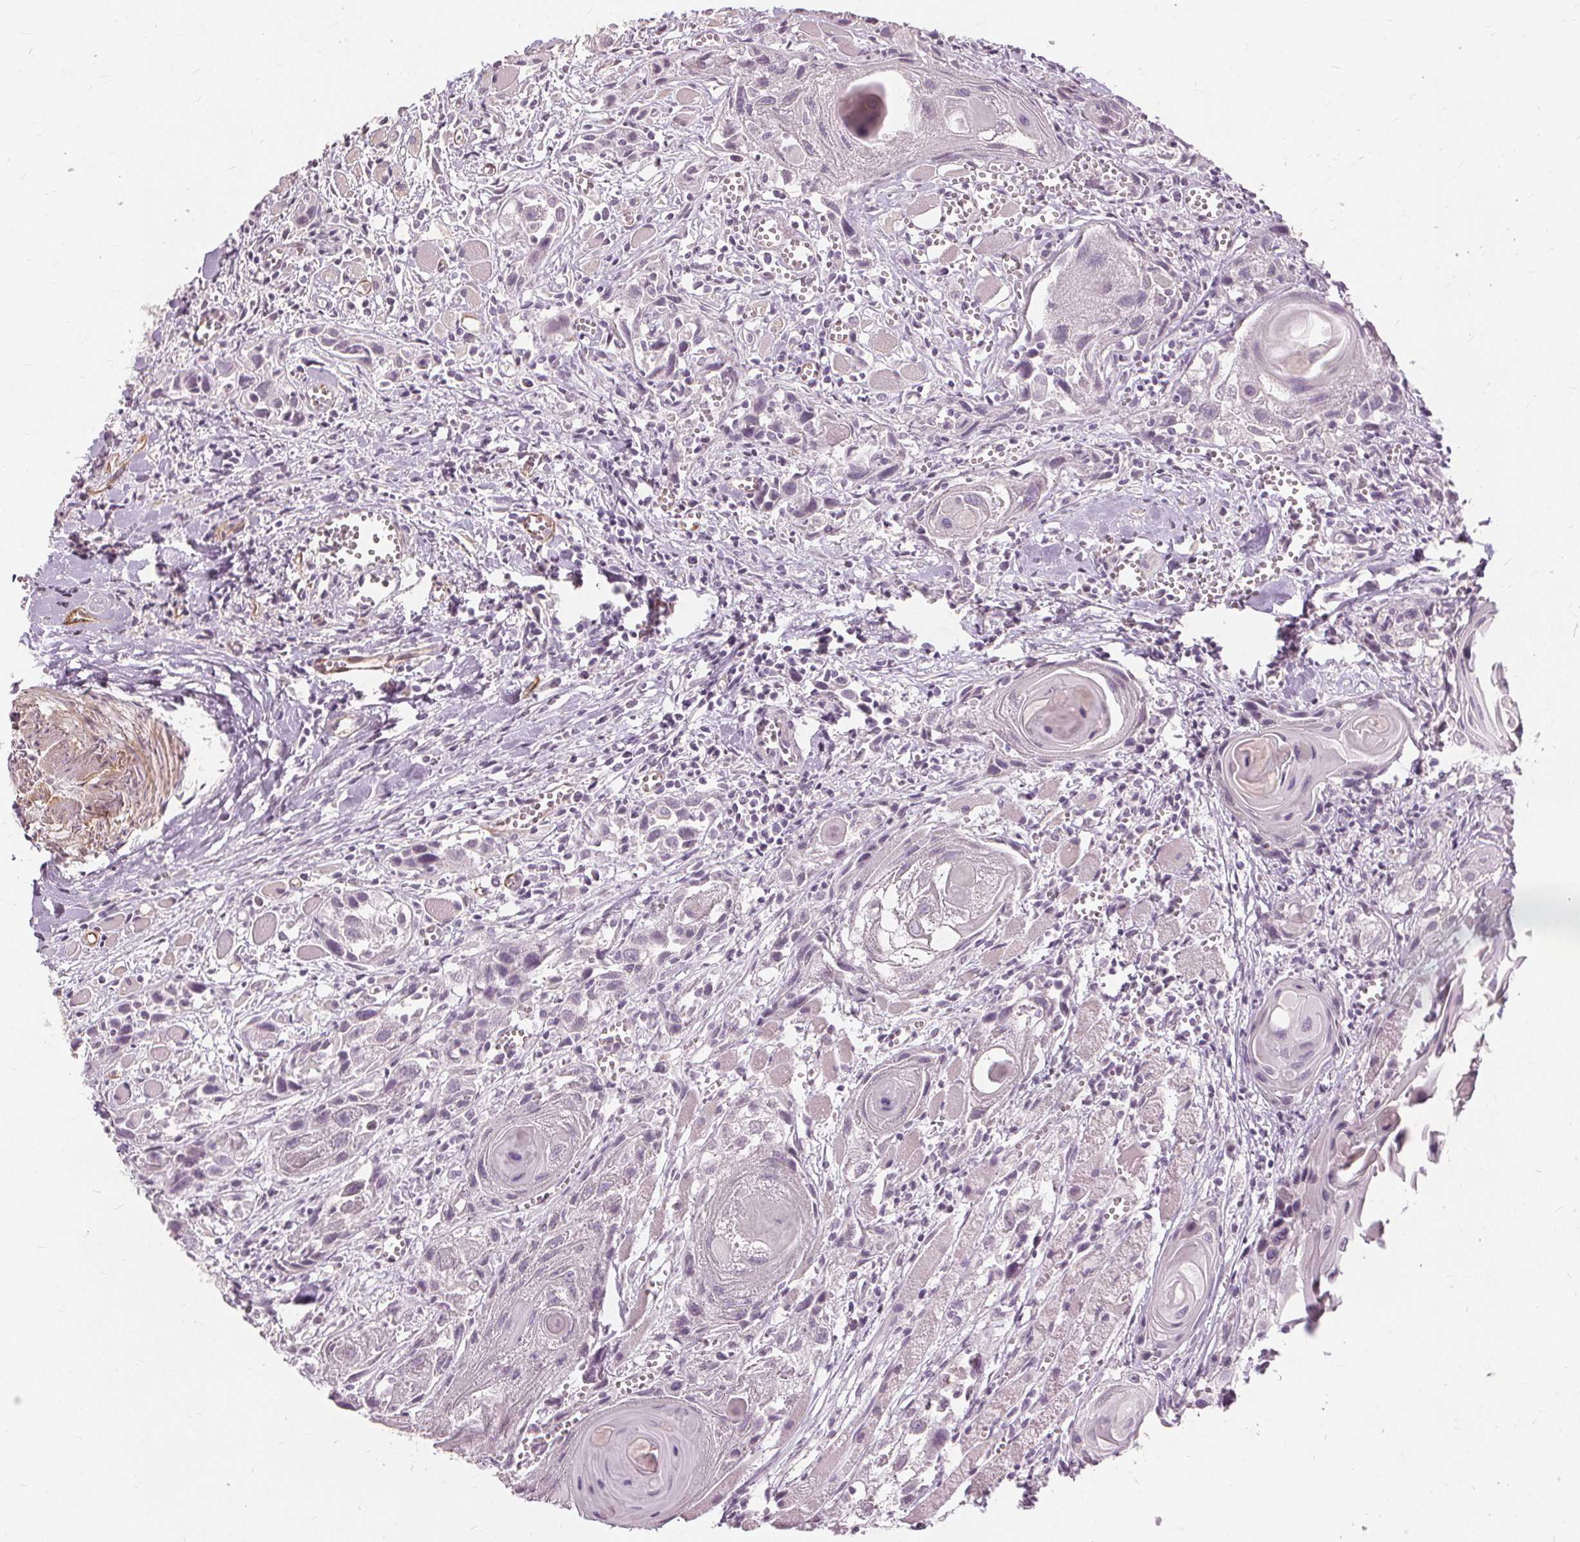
{"staining": {"intensity": "negative", "quantity": "none", "location": "none"}, "tissue": "head and neck cancer", "cell_type": "Tumor cells", "image_type": "cancer", "snomed": [{"axis": "morphology", "description": "Squamous cell carcinoma, NOS"}, {"axis": "topography", "description": "Head-Neck"}], "caption": "IHC histopathology image of human head and neck cancer stained for a protein (brown), which shows no expression in tumor cells.", "gene": "SFTPD", "patient": {"sex": "female", "age": 80}}